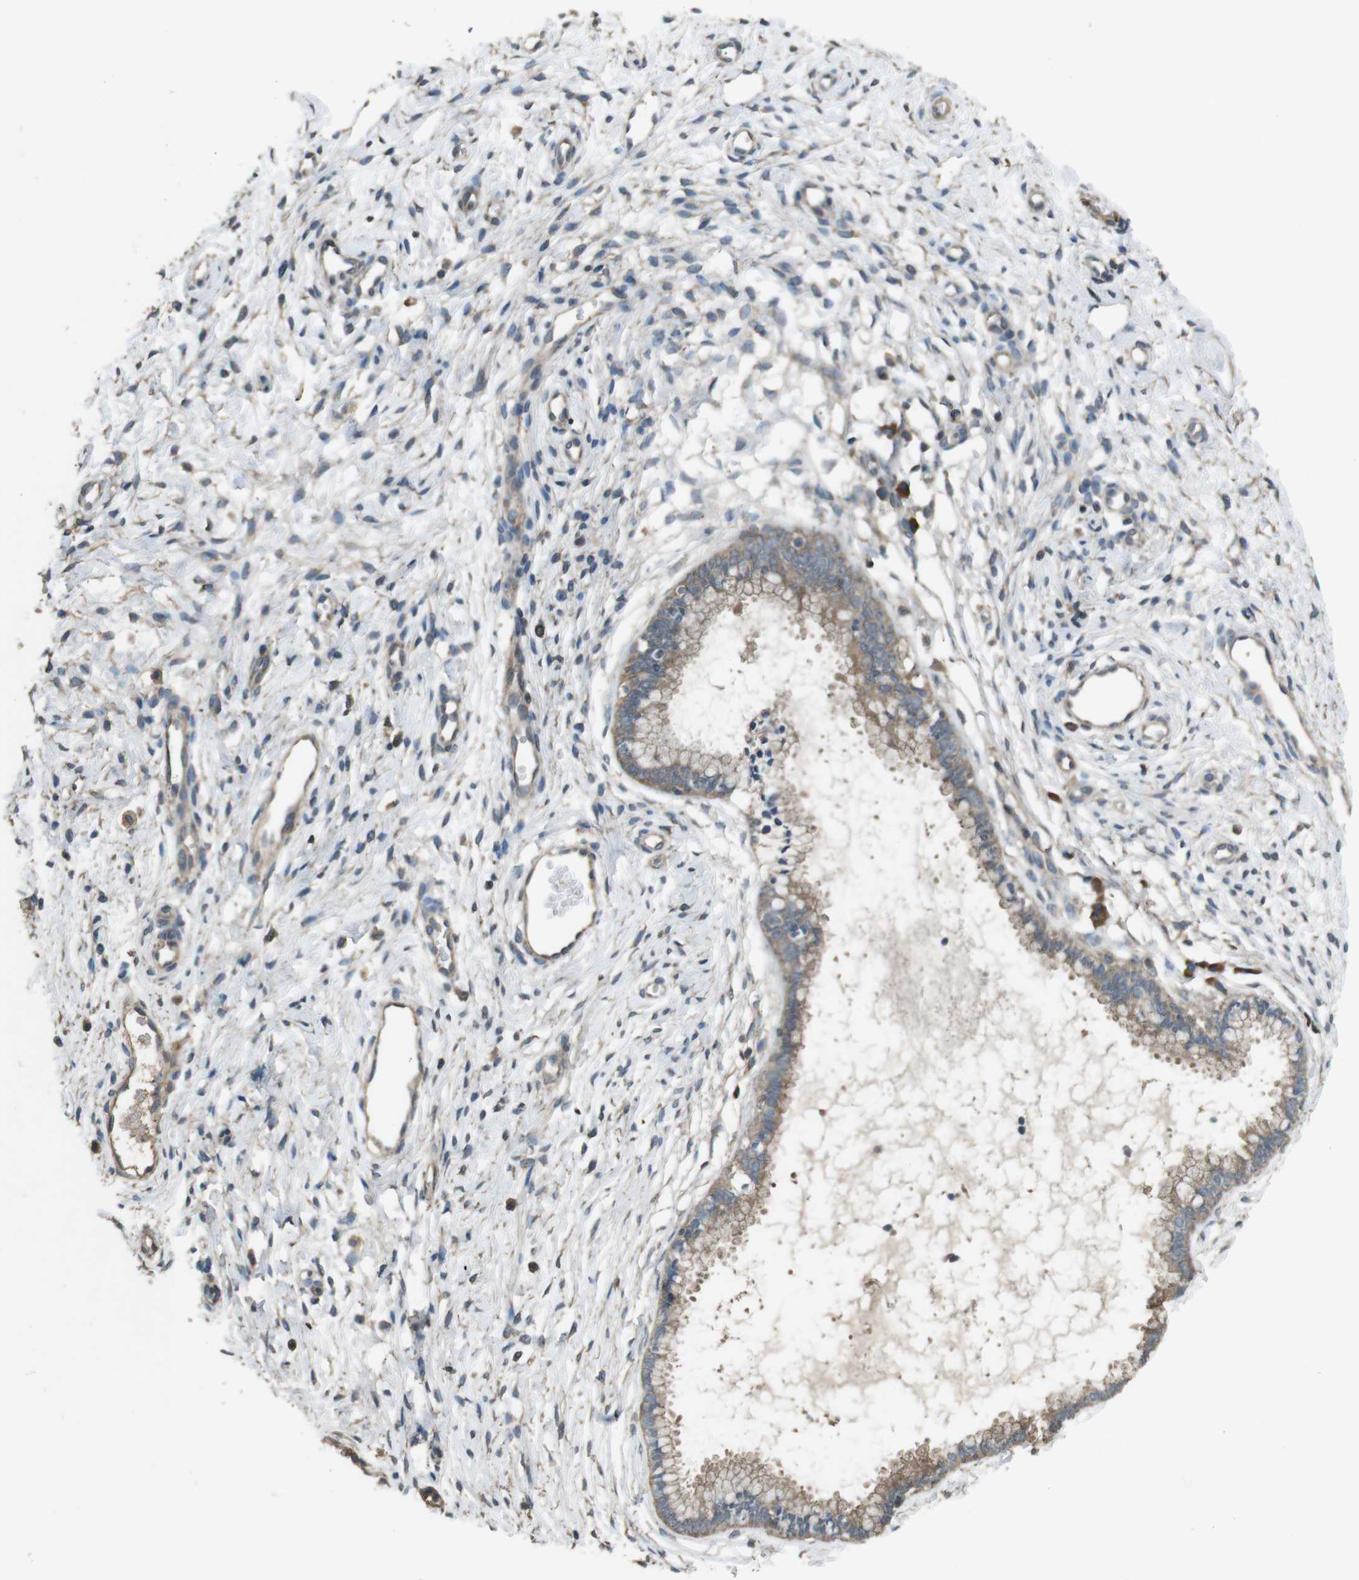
{"staining": {"intensity": "moderate", "quantity": ">75%", "location": "cytoplasmic/membranous"}, "tissue": "cervix", "cell_type": "Glandular cells", "image_type": "normal", "snomed": [{"axis": "morphology", "description": "Normal tissue, NOS"}, {"axis": "topography", "description": "Cervix"}], "caption": "Protein positivity by IHC shows moderate cytoplasmic/membranous expression in approximately >75% of glandular cells in normal cervix. (DAB = brown stain, brightfield microscopy at high magnification).", "gene": "FUT2", "patient": {"sex": "female", "age": 65}}